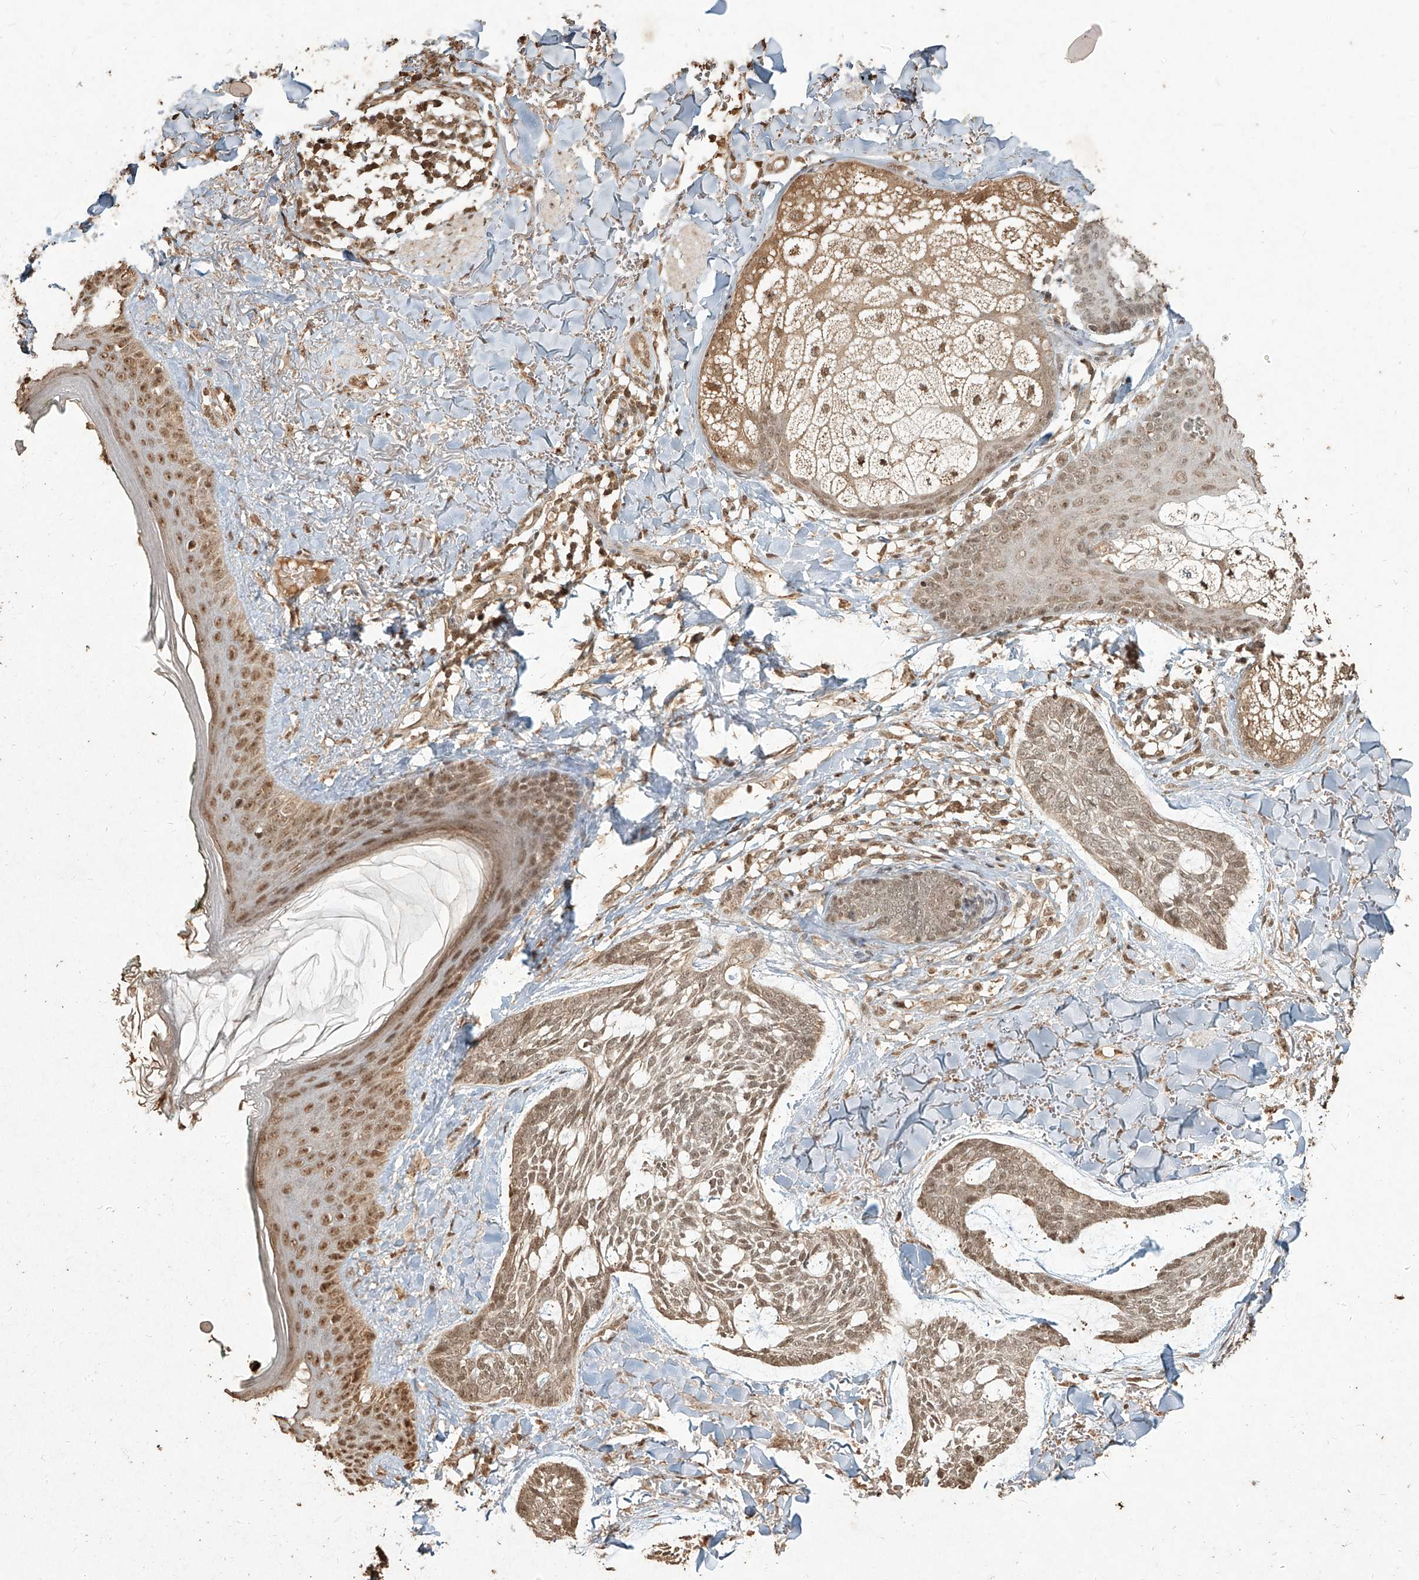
{"staining": {"intensity": "moderate", "quantity": ">75%", "location": "nuclear"}, "tissue": "skin cancer", "cell_type": "Tumor cells", "image_type": "cancer", "snomed": [{"axis": "morphology", "description": "Basal cell carcinoma"}, {"axis": "topography", "description": "Skin"}], "caption": "A high-resolution micrograph shows IHC staining of skin cancer (basal cell carcinoma), which displays moderate nuclear positivity in approximately >75% of tumor cells.", "gene": "UBE2K", "patient": {"sex": "male", "age": 43}}